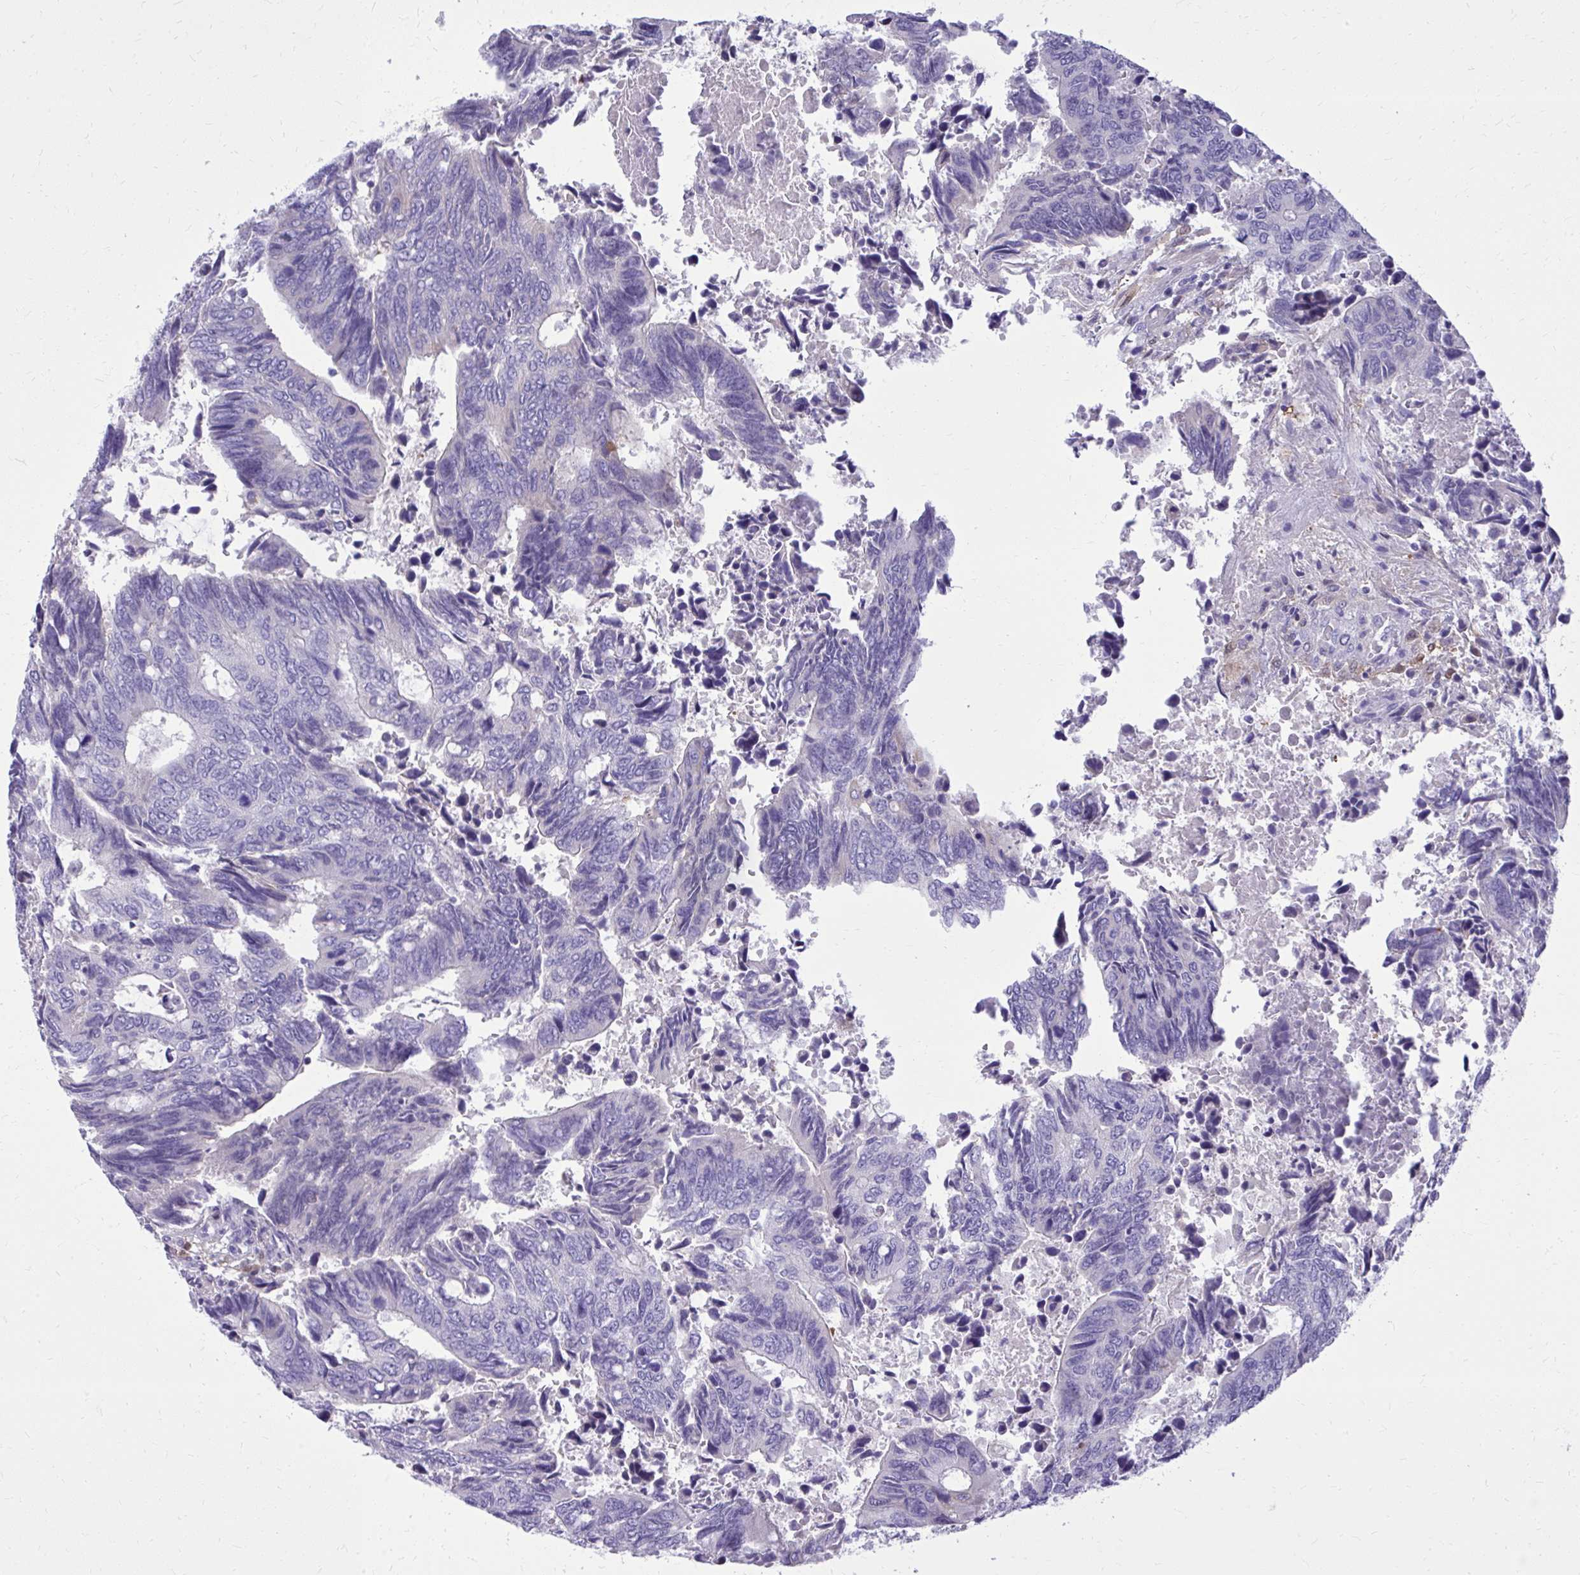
{"staining": {"intensity": "negative", "quantity": "none", "location": "none"}, "tissue": "colorectal cancer", "cell_type": "Tumor cells", "image_type": "cancer", "snomed": [{"axis": "morphology", "description": "Adenocarcinoma, NOS"}, {"axis": "topography", "description": "Colon"}], "caption": "DAB (3,3'-diaminobenzidine) immunohistochemical staining of colorectal cancer reveals no significant positivity in tumor cells. (Stains: DAB immunohistochemistry (IHC) with hematoxylin counter stain, Microscopy: brightfield microscopy at high magnification).", "gene": "NNMT", "patient": {"sex": "male", "age": 87}}